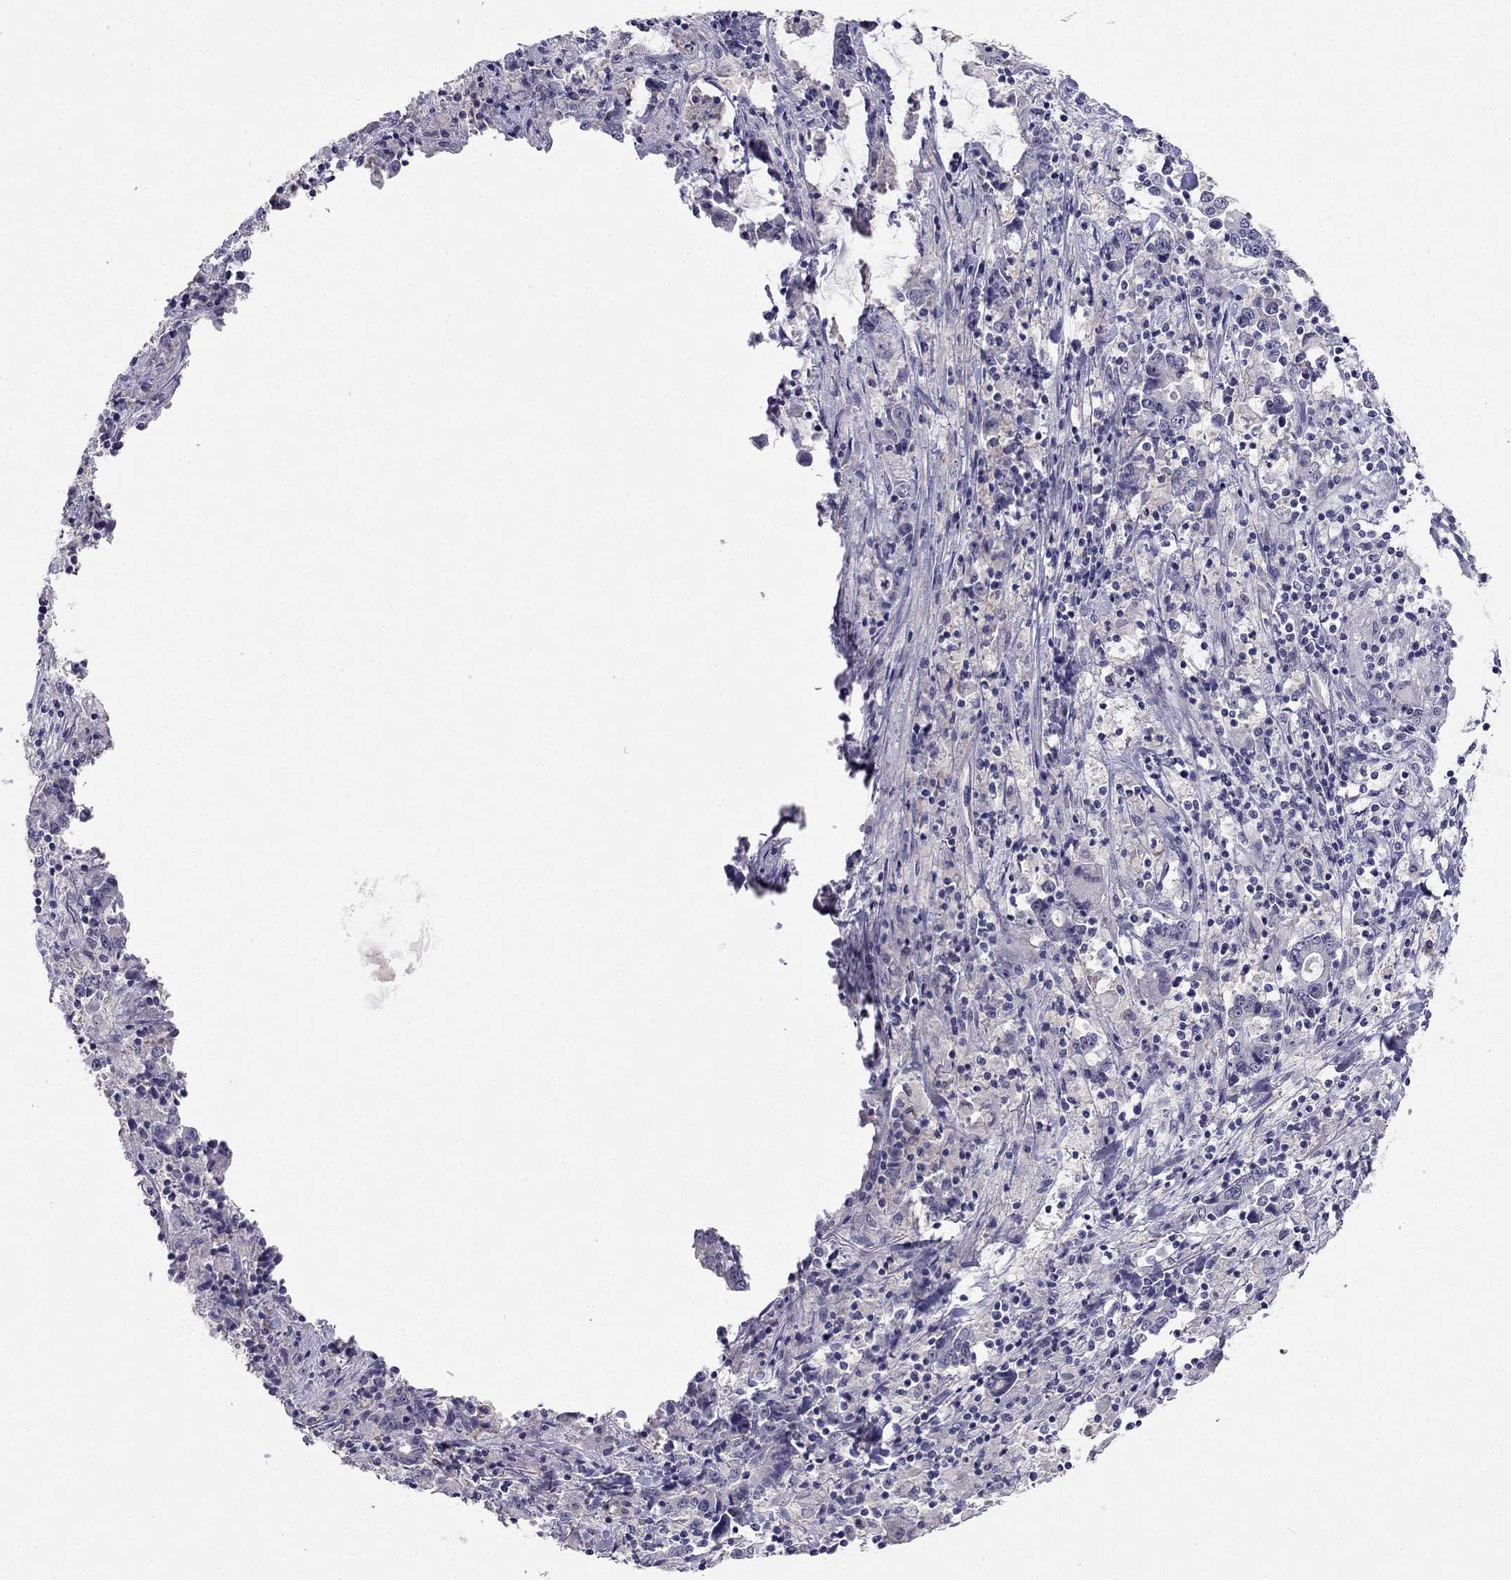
{"staining": {"intensity": "negative", "quantity": "none", "location": "none"}, "tissue": "stomach cancer", "cell_type": "Tumor cells", "image_type": "cancer", "snomed": [{"axis": "morphology", "description": "Adenocarcinoma, NOS"}, {"axis": "topography", "description": "Stomach, upper"}], "caption": "High power microscopy micrograph of an immunohistochemistry (IHC) histopathology image of stomach adenocarcinoma, revealing no significant expression in tumor cells. (DAB (3,3'-diaminobenzidine) immunohistochemistry, high magnification).", "gene": "C16orf89", "patient": {"sex": "male", "age": 68}}